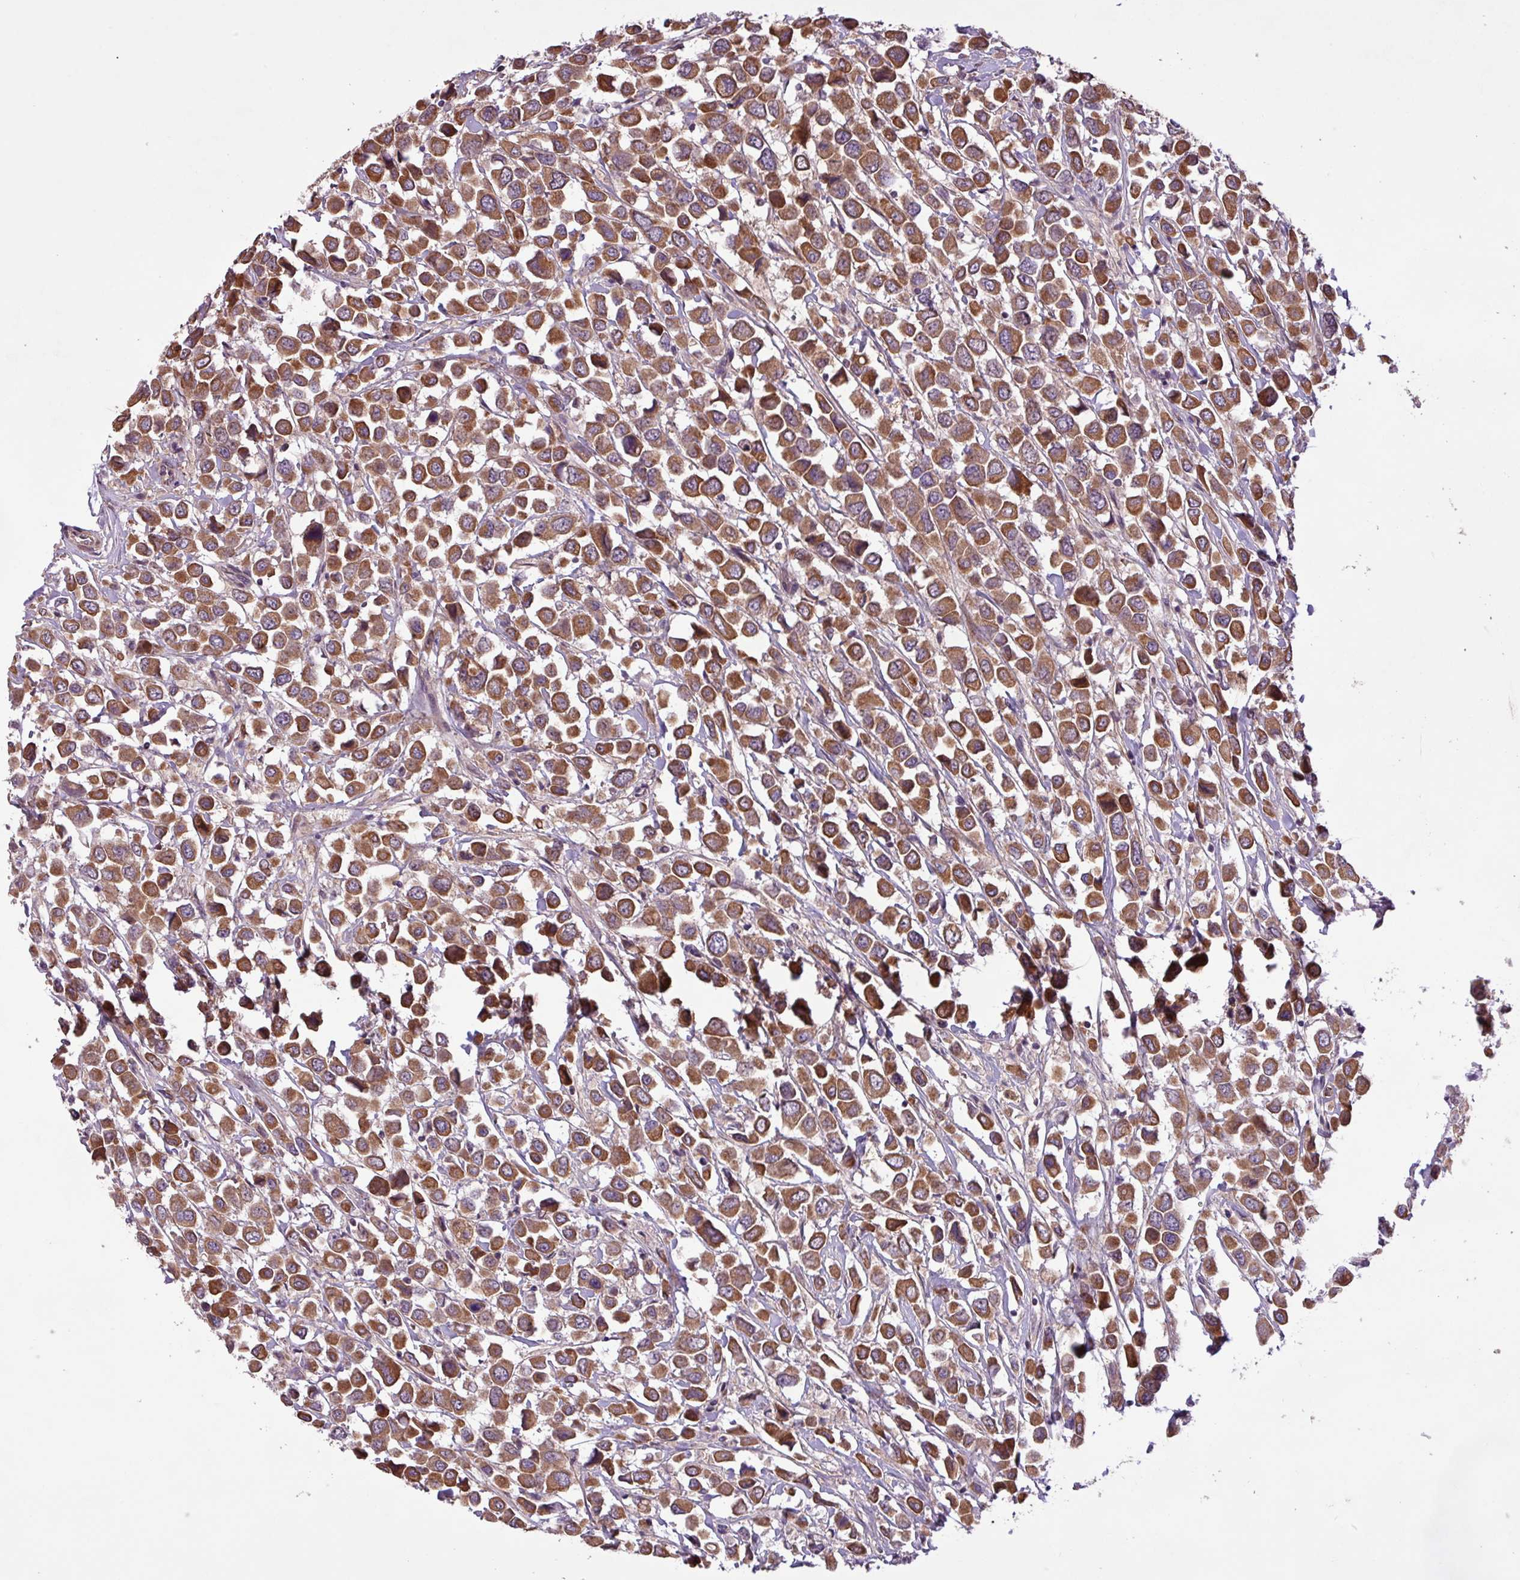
{"staining": {"intensity": "strong", "quantity": ">75%", "location": "cytoplasmic/membranous"}, "tissue": "breast cancer", "cell_type": "Tumor cells", "image_type": "cancer", "snomed": [{"axis": "morphology", "description": "Duct carcinoma"}, {"axis": "topography", "description": "Breast"}], "caption": "Breast invasive ductal carcinoma stained for a protein (brown) demonstrates strong cytoplasmic/membranous positive staining in approximately >75% of tumor cells.", "gene": "TIMM10B", "patient": {"sex": "female", "age": 61}}